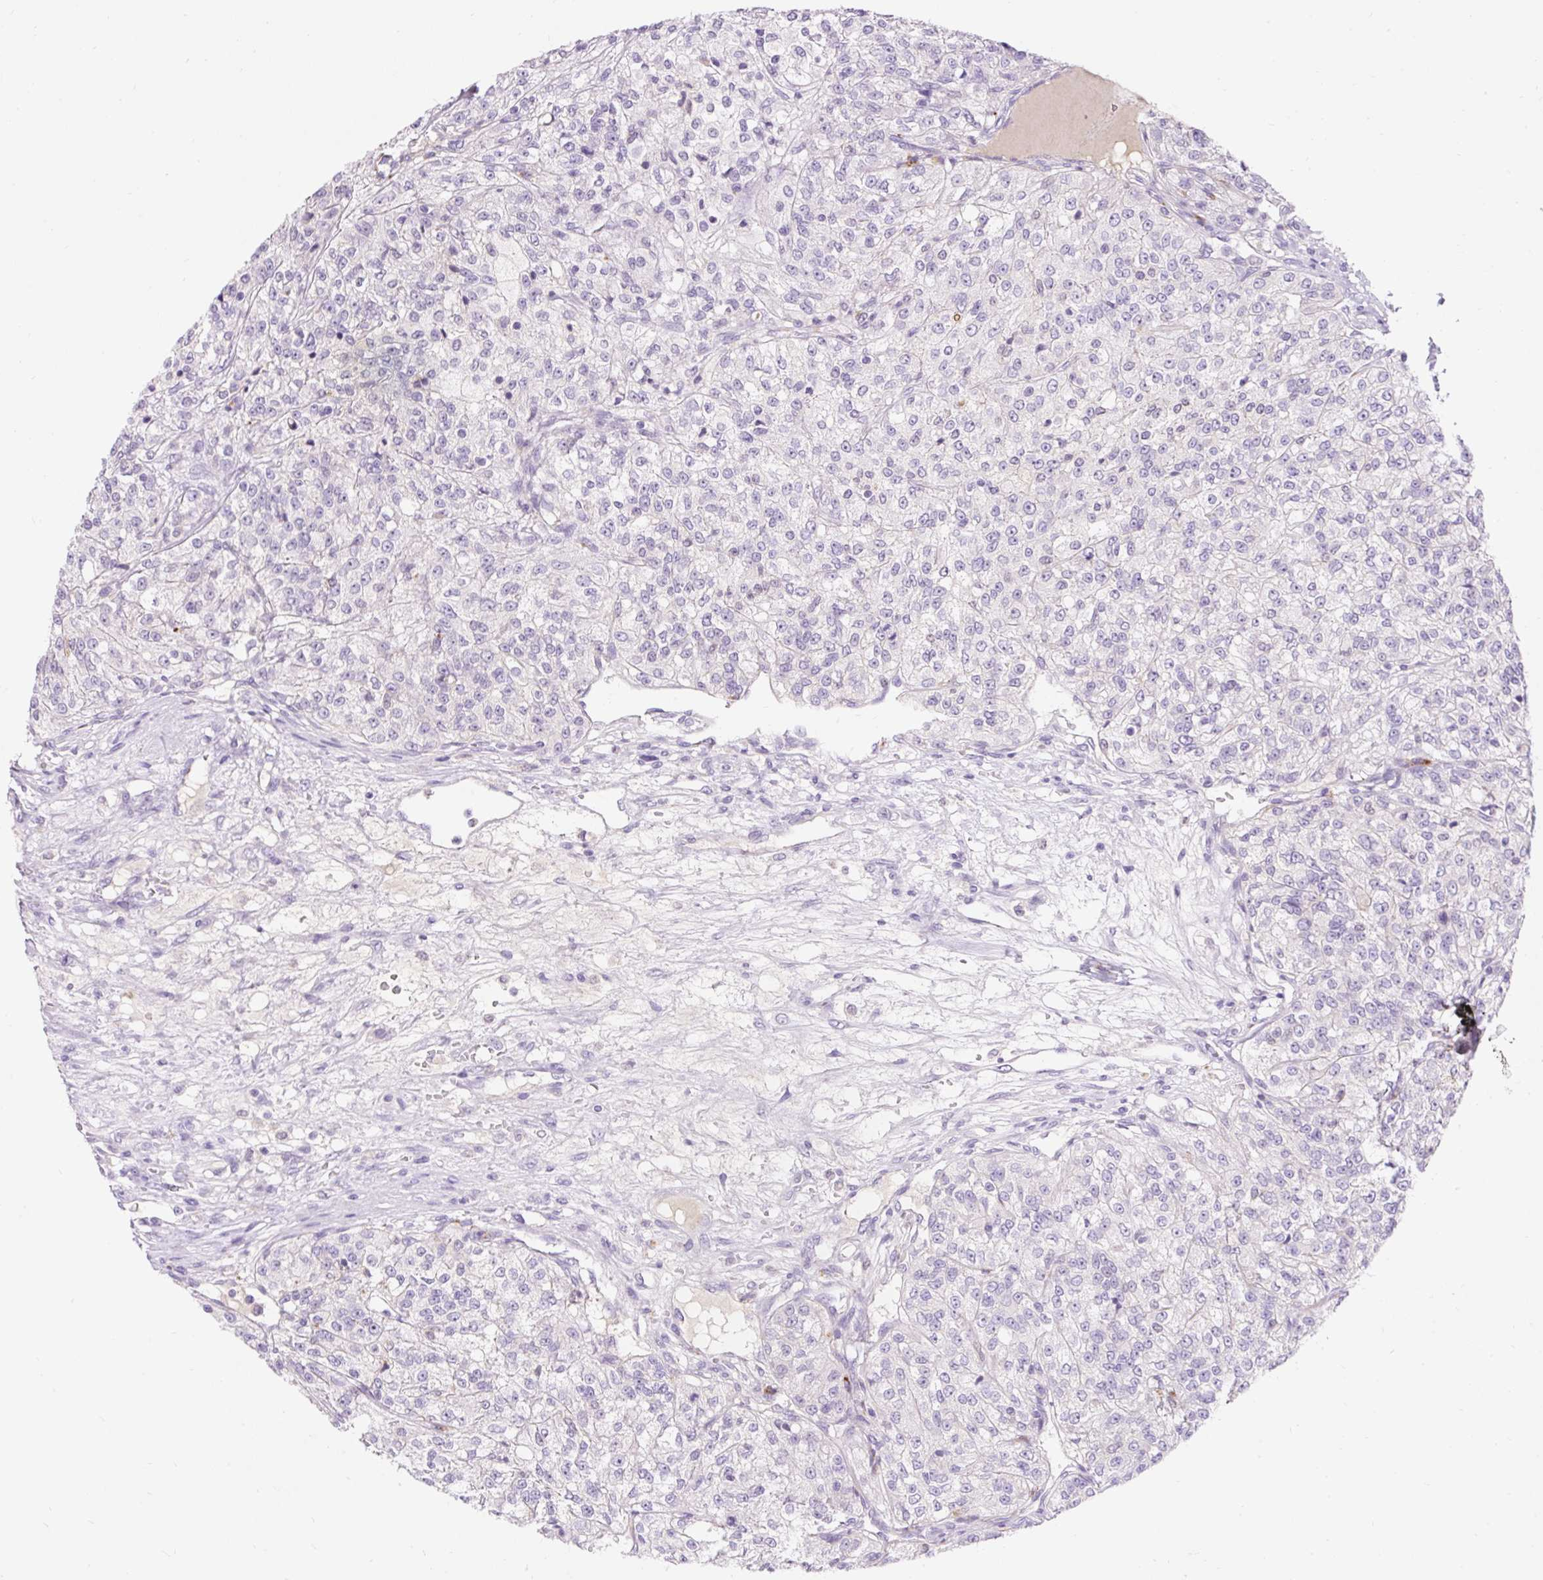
{"staining": {"intensity": "negative", "quantity": "none", "location": "none"}, "tissue": "renal cancer", "cell_type": "Tumor cells", "image_type": "cancer", "snomed": [{"axis": "morphology", "description": "Adenocarcinoma, NOS"}, {"axis": "topography", "description": "Kidney"}], "caption": "This is a histopathology image of immunohistochemistry (IHC) staining of adenocarcinoma (renal), which shows no staining in tumor cells. (Stains: DAB (3,3'-diaminobenzidine) immunohistochemistry (IHC) with hematoxylin counter stain, Microscopy: brightfield microscopy at high magnification).", "gene": "TMEM150C", "patient": {"sex": "female", "age": 63}}